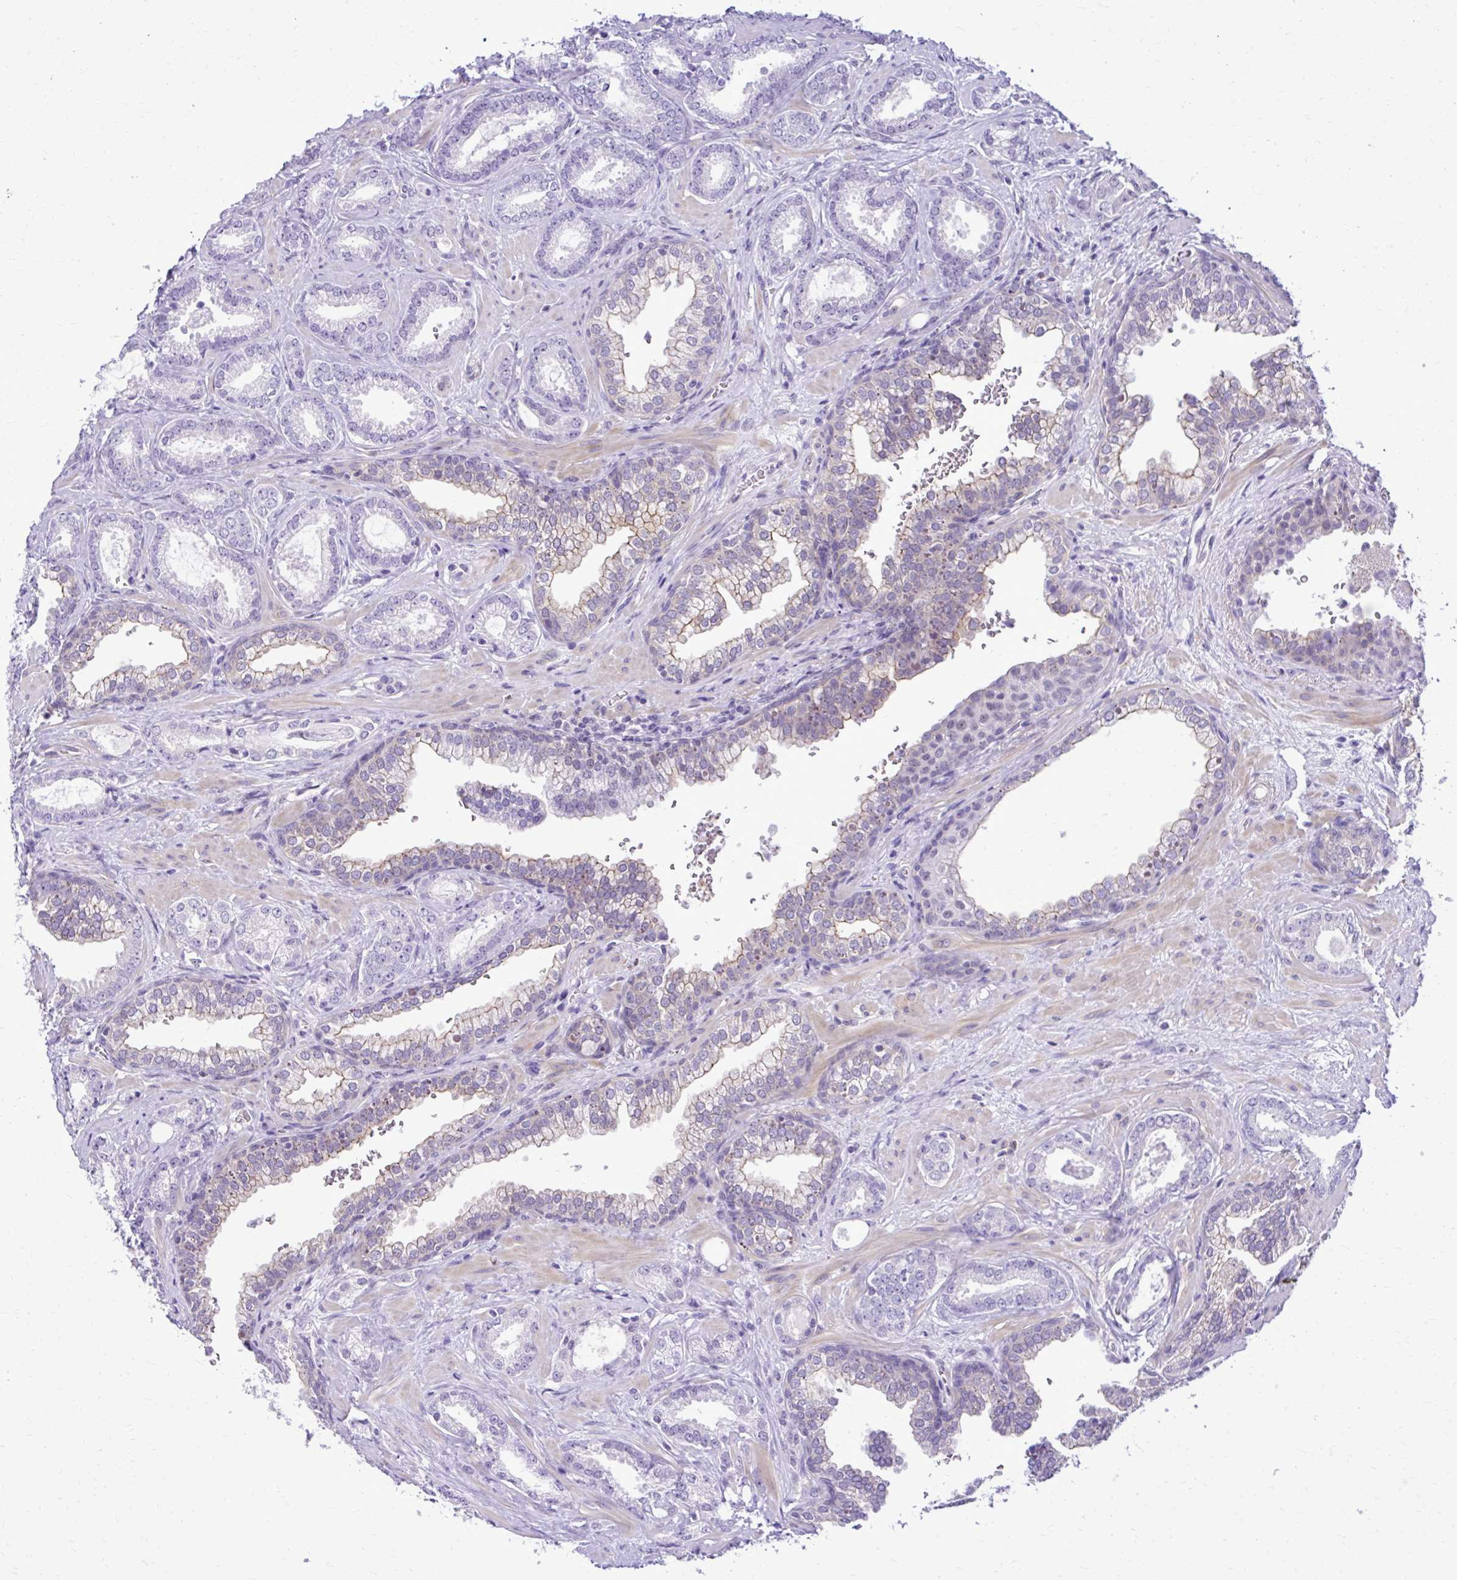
{"staining": {"intensity": "negative", "quantity": "none", "location": "none"}, "tissue": "prostate cancer", "cell_type": "Tumor cells", "image_type": "cancer", "snomed": [{"axis": "morphology", "description": "Adenocarcinoma, High grade"}, {"axis": "topography", "description": "Prostate"}], "caption": "Prostate cancer stained for a protein using IHC exhibits no positivity tumor cells.", "gene": "RASL11B", "patient": {"sex": "male", "age": 58}}